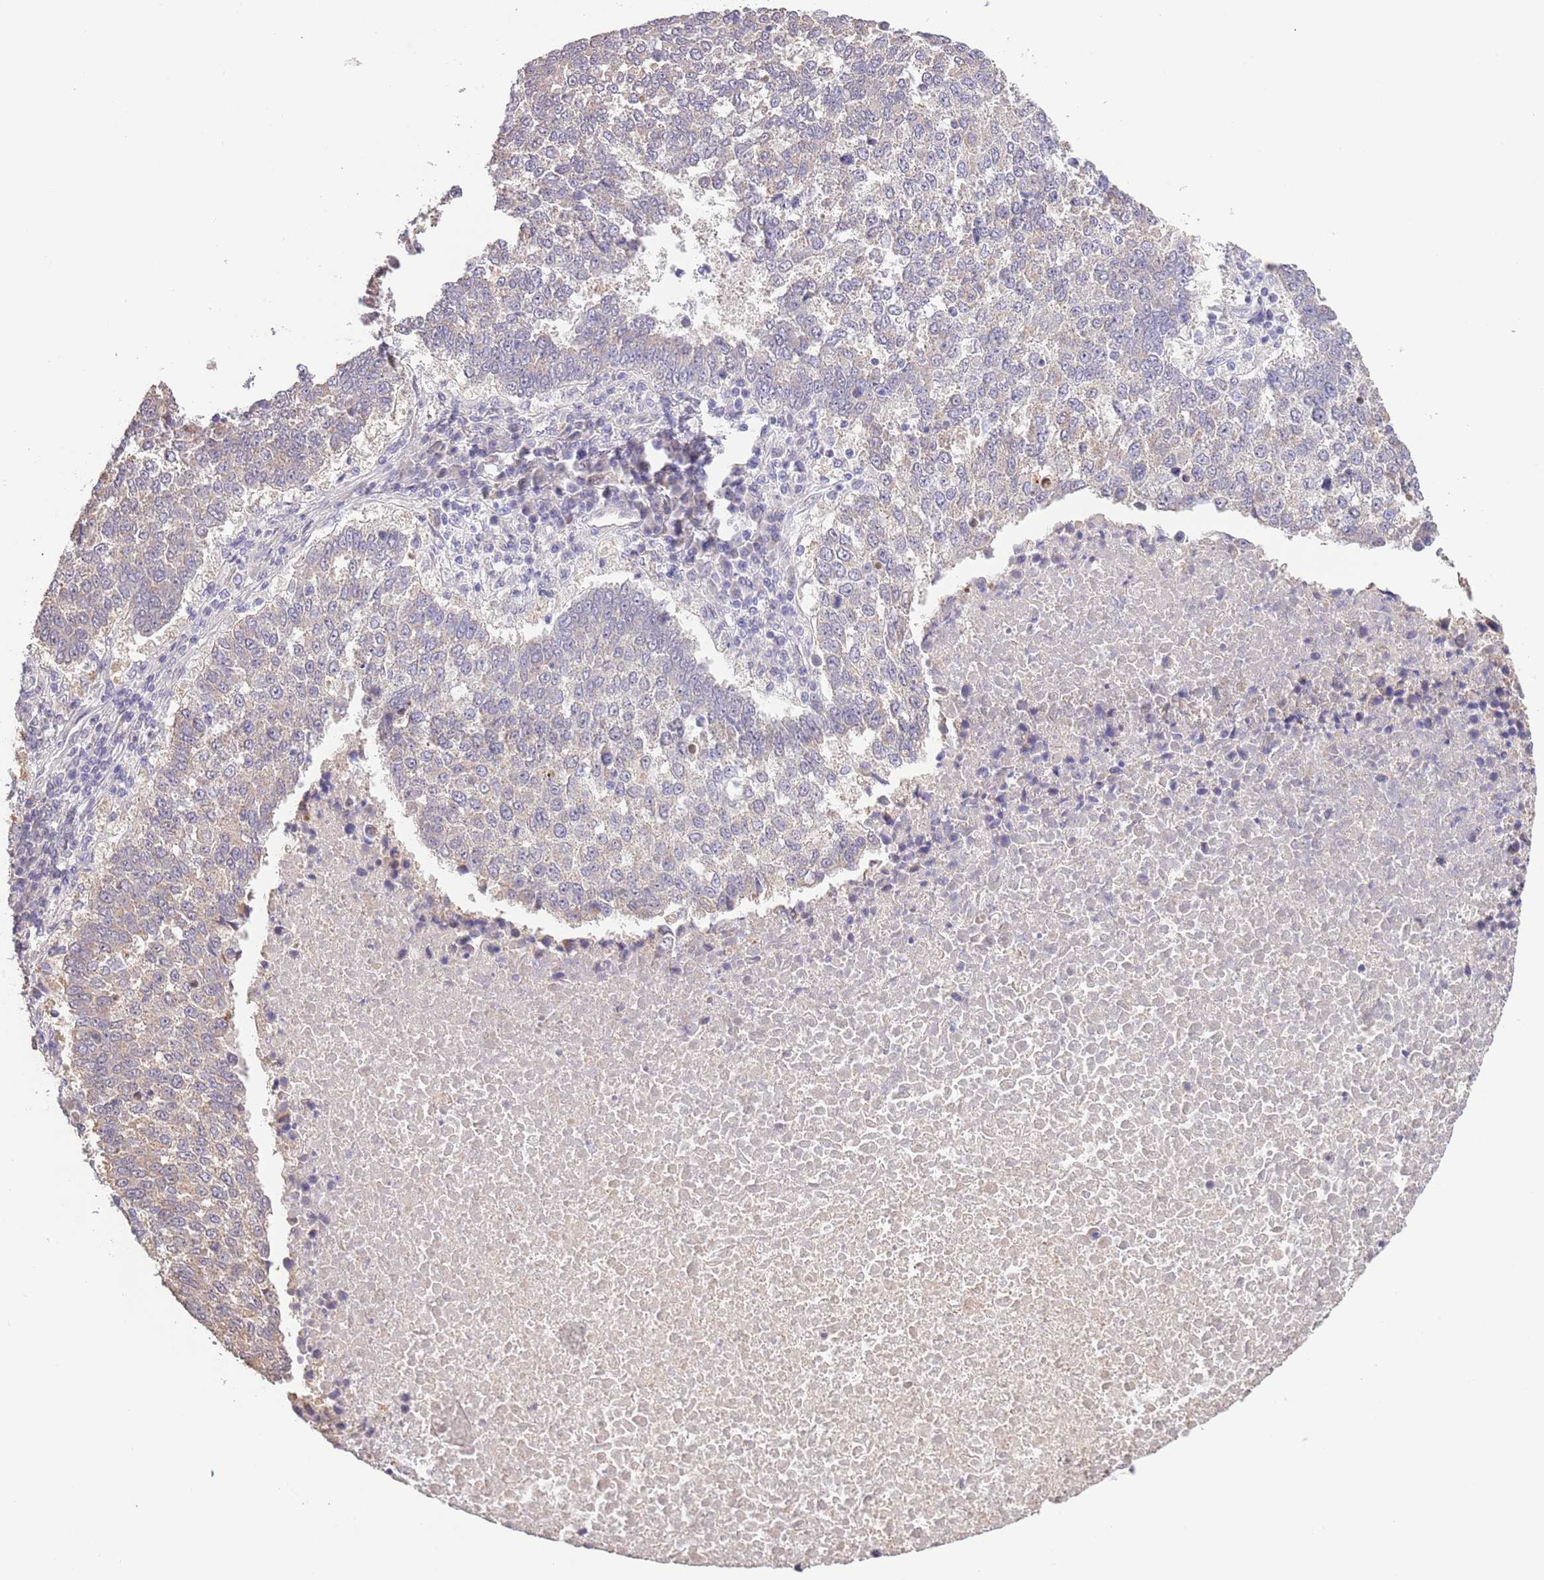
{"staining": {"intensity": "weak", "quantity": "<25%", "location": "cytoplasmic/membranous"}, "tissue": "lung cancer", "cell_type": "Tumor cells", "image_type": "cancer", "snomed": [{"axis": "morphology", "description": "Squamous cell carcinoma, NOS"}, {"axis": "topography", "description": "Lung"}], "caption": "Immunohistochemical staining of human lung cancer (squamous cell carcinoma) displays no significant staining in tumor cells.", "gene": "LIPJ", "patient": {"sex": "male", "age": 73}}